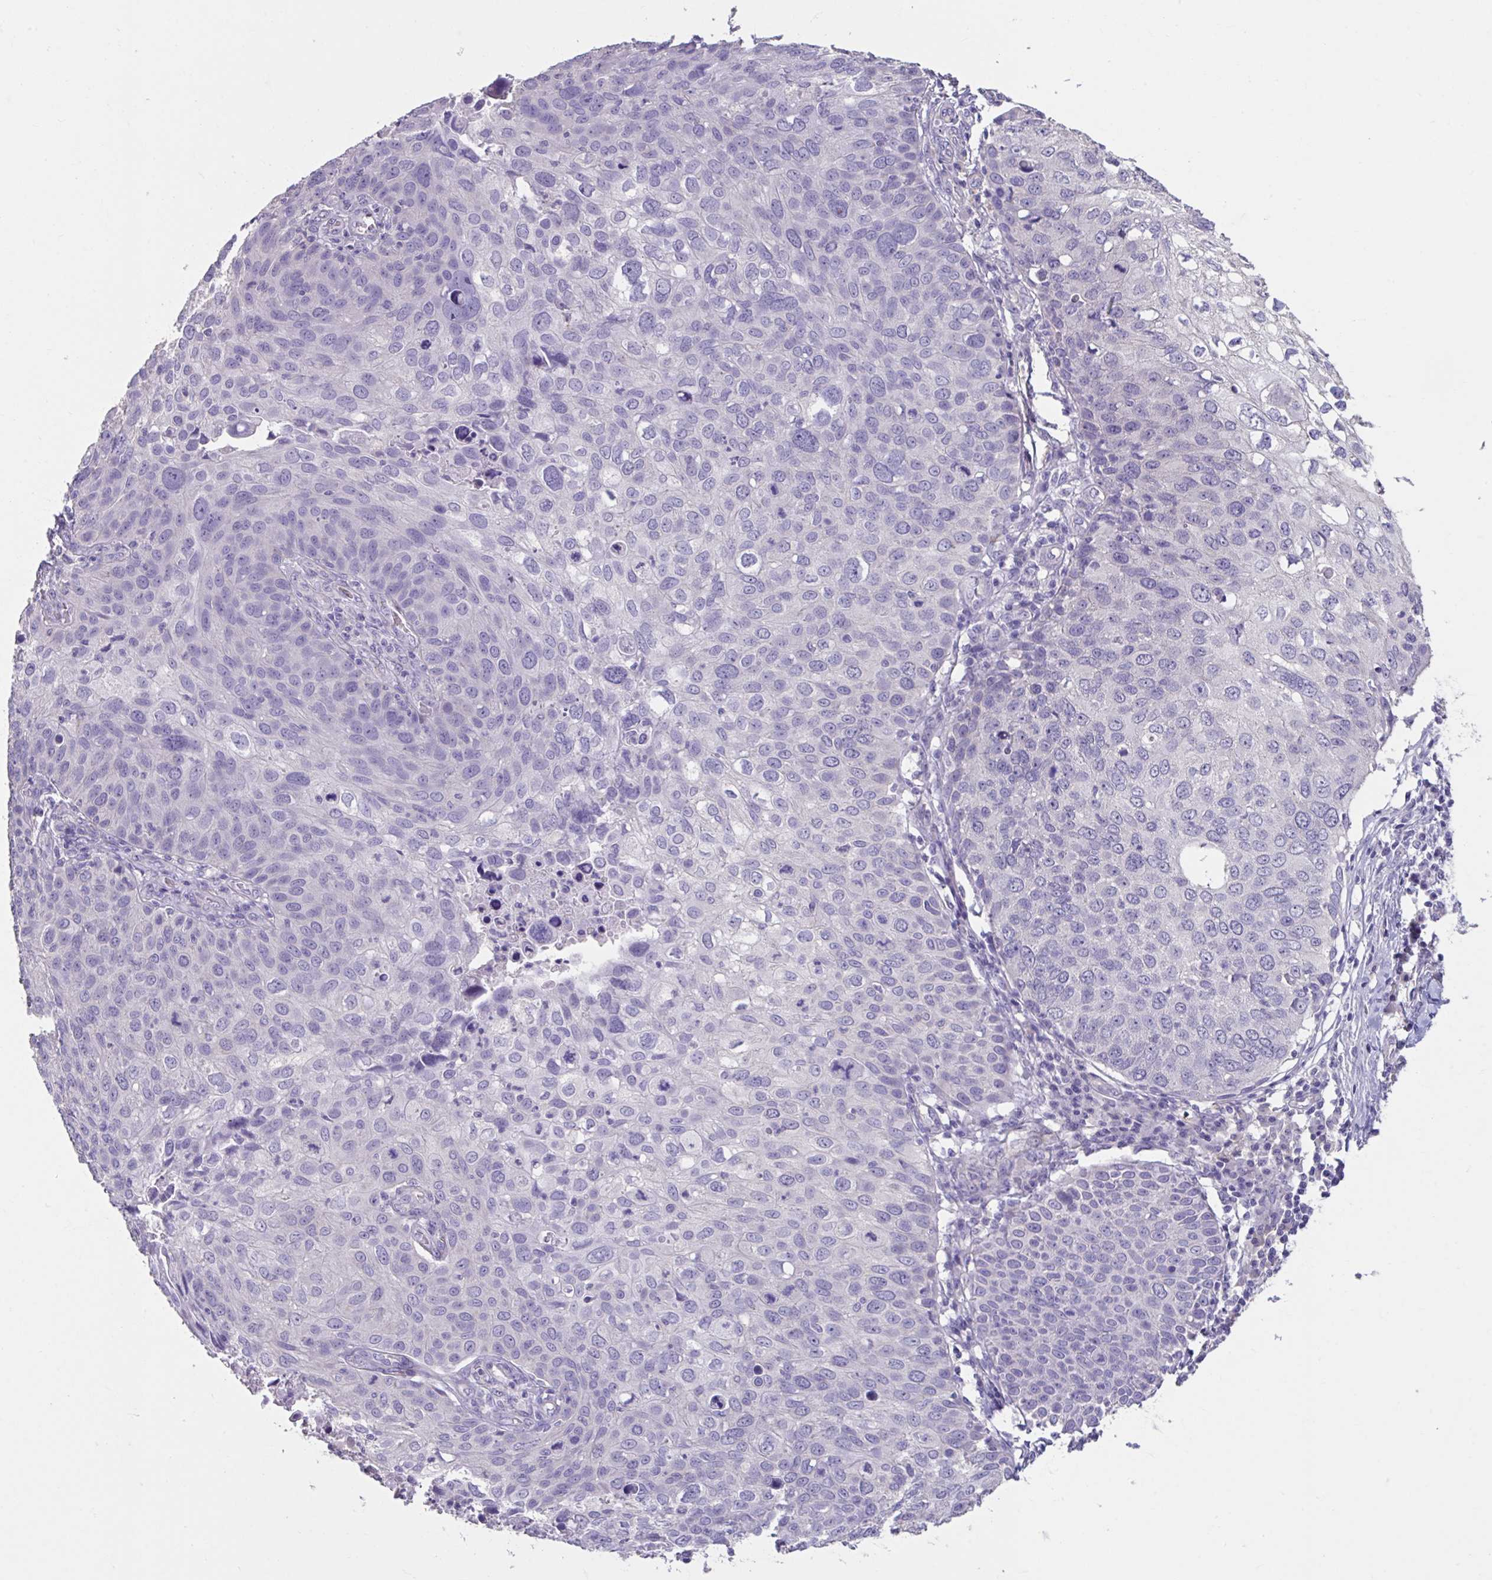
{"staining": {"intensity": "negative", "quantity": "none", "location": "none"}, "tissue": "skin cancer", "cell_type": "Tumor cells", "image_type": "cancer", "snomed": [{"axis": "morphology", "description": "Squamous cell carcinoma, NOS"}, {"axis": "topography", "description": "Skin"}], "caption": "Immunohistochemistry of human squamous cell carcinoma (skin) shows no expression in tumor cells.", "gene": "GPR162", "patient": {"sex": "male", "age": 87}}